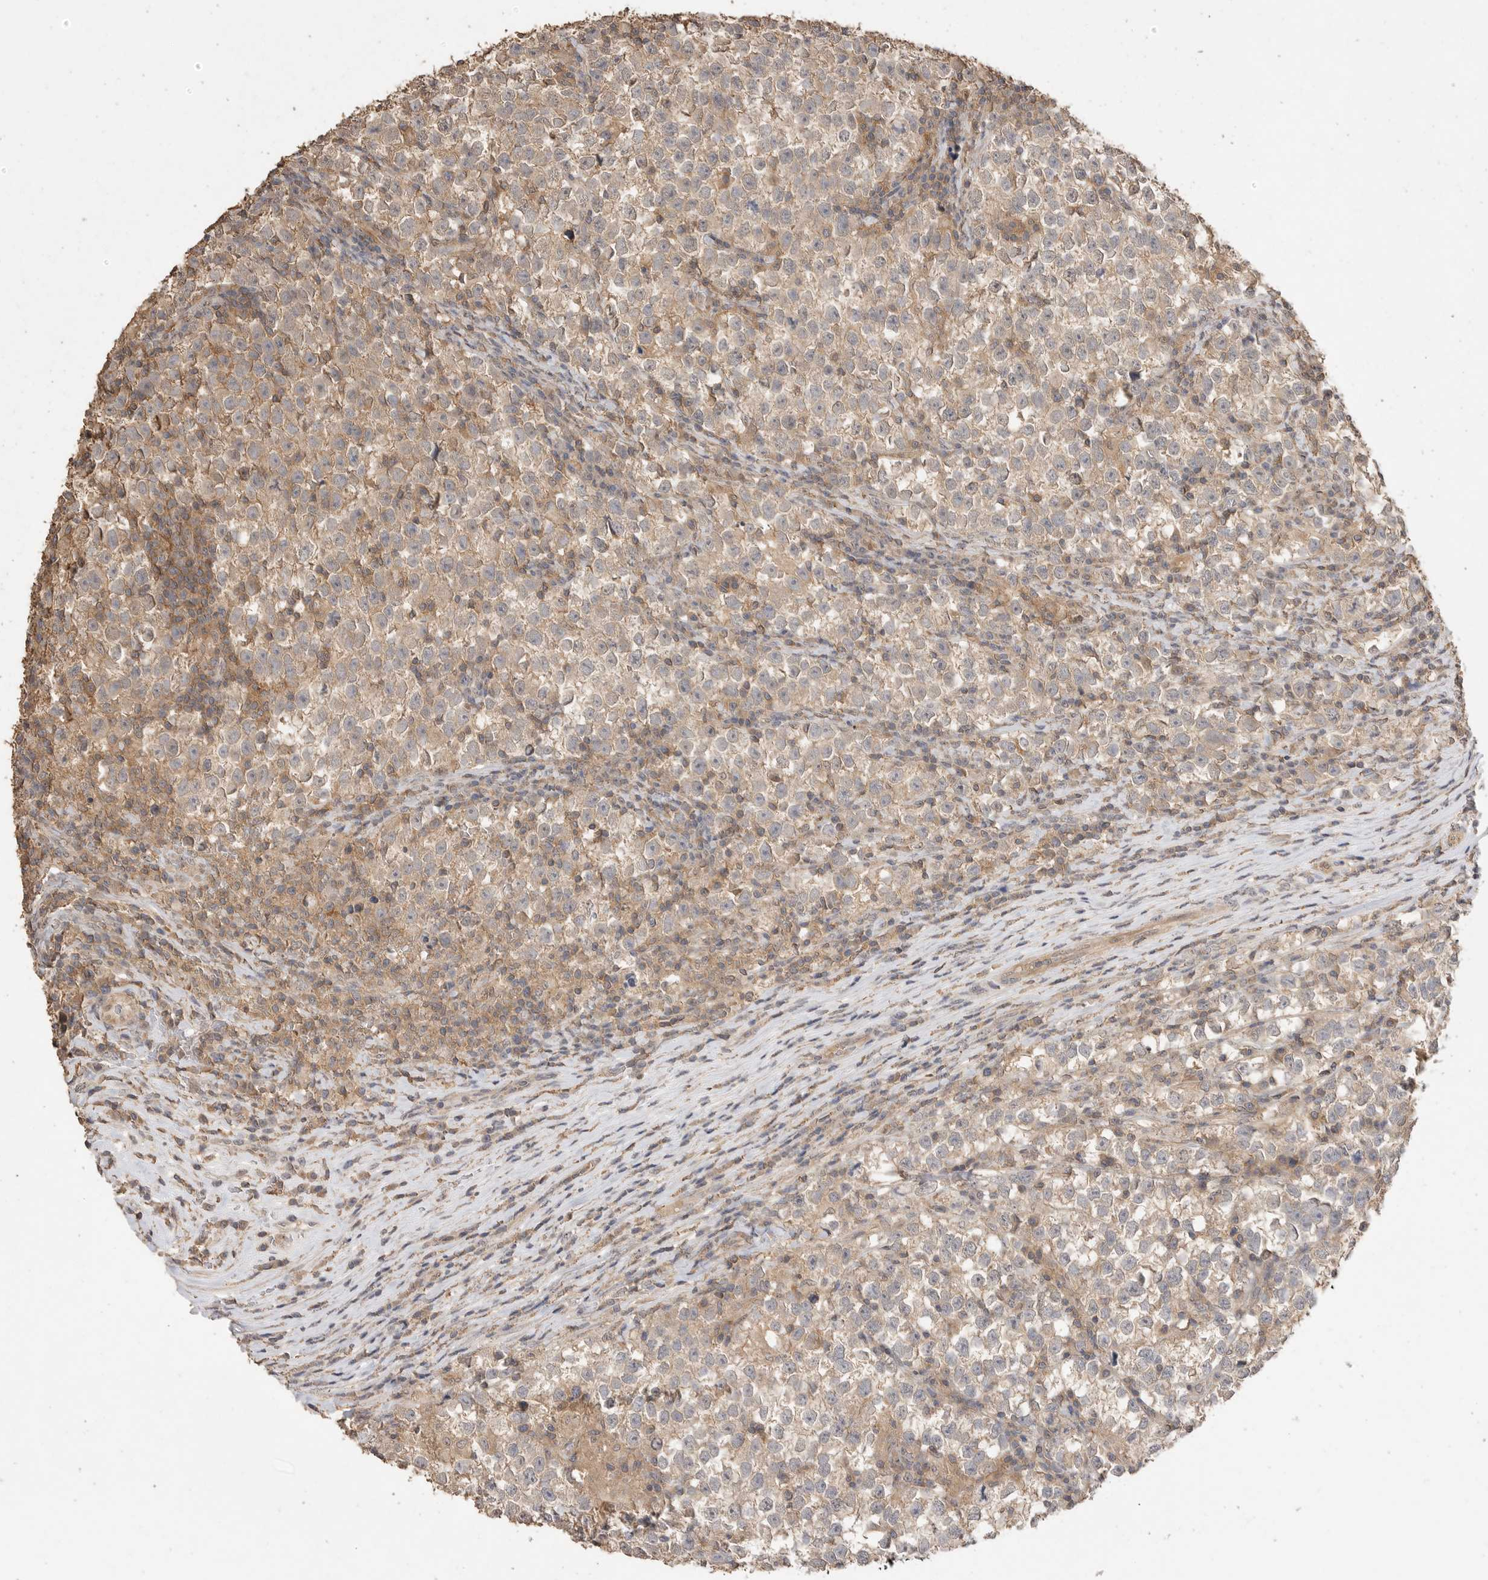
{"staining": {"intensity": "weak", "quantity": "25%-75%", "location": "cytoplasmic/membranous"}, "tissue": "testis cancer", "cell_type": "Tumor cells", "image_type": "cancer", "snomed": [{"axis": "morphology", "description": "Normal tissue, NOS"}, {"axis": "morphology", "description": "Seminoma, NOS"}, {"axis": "topography", "description": "Testis"}], "caption": "Immunohistochemistry (IHC) staining of testis cancer, which shows low levels of weak cytoplasmic/membranous expression in about 25%-75% of tumor cells indicating weak cytoplasmic/membranous protein positivity. The staining was performed using DAB (brown) for protein detection and nuclei were counterstained in hematoxylin (blue).", "gene": "MAP2K1", "patient": {"sex": "male", "age": 43}}